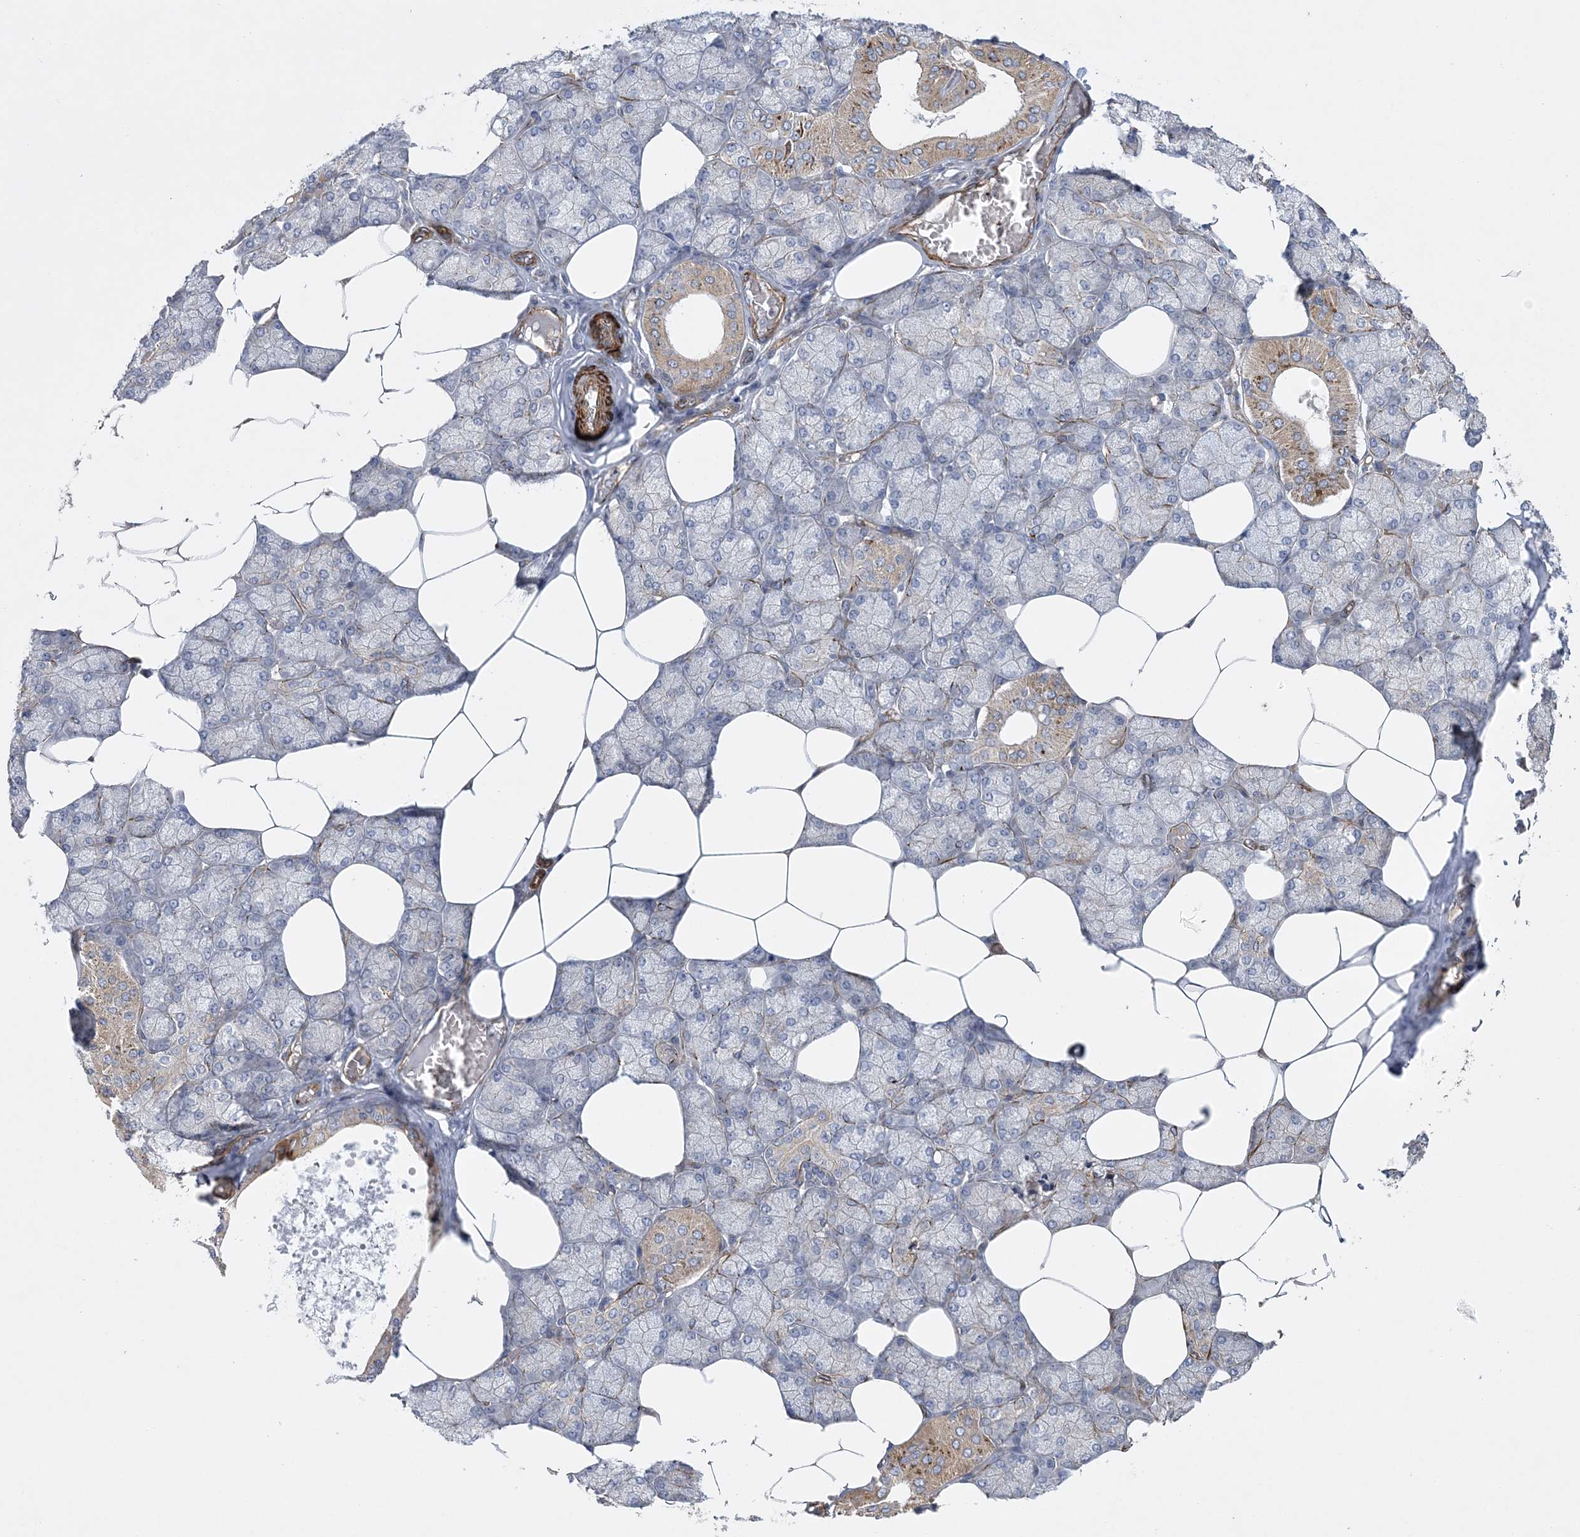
{"staining": {"intensity": "moderate", "quantity": "<25%", "location": "cytoplasmic/membranous"}, "tissue": "salivary gland", "cell_type": "Glandular cells", "image_type": "normal", "snomed": [{"axis": "morphology", "description": "Normal tissue, NOS"}, {"axis": "topography", "description": "Salivary gland"}], "caption": "Normal salivary gland displays moderate cytoplasmic/membranous staining in approximately <25% of glandular cells.", "gene": "ARSJ", "patient": {"sex": "male", "age": 62}}